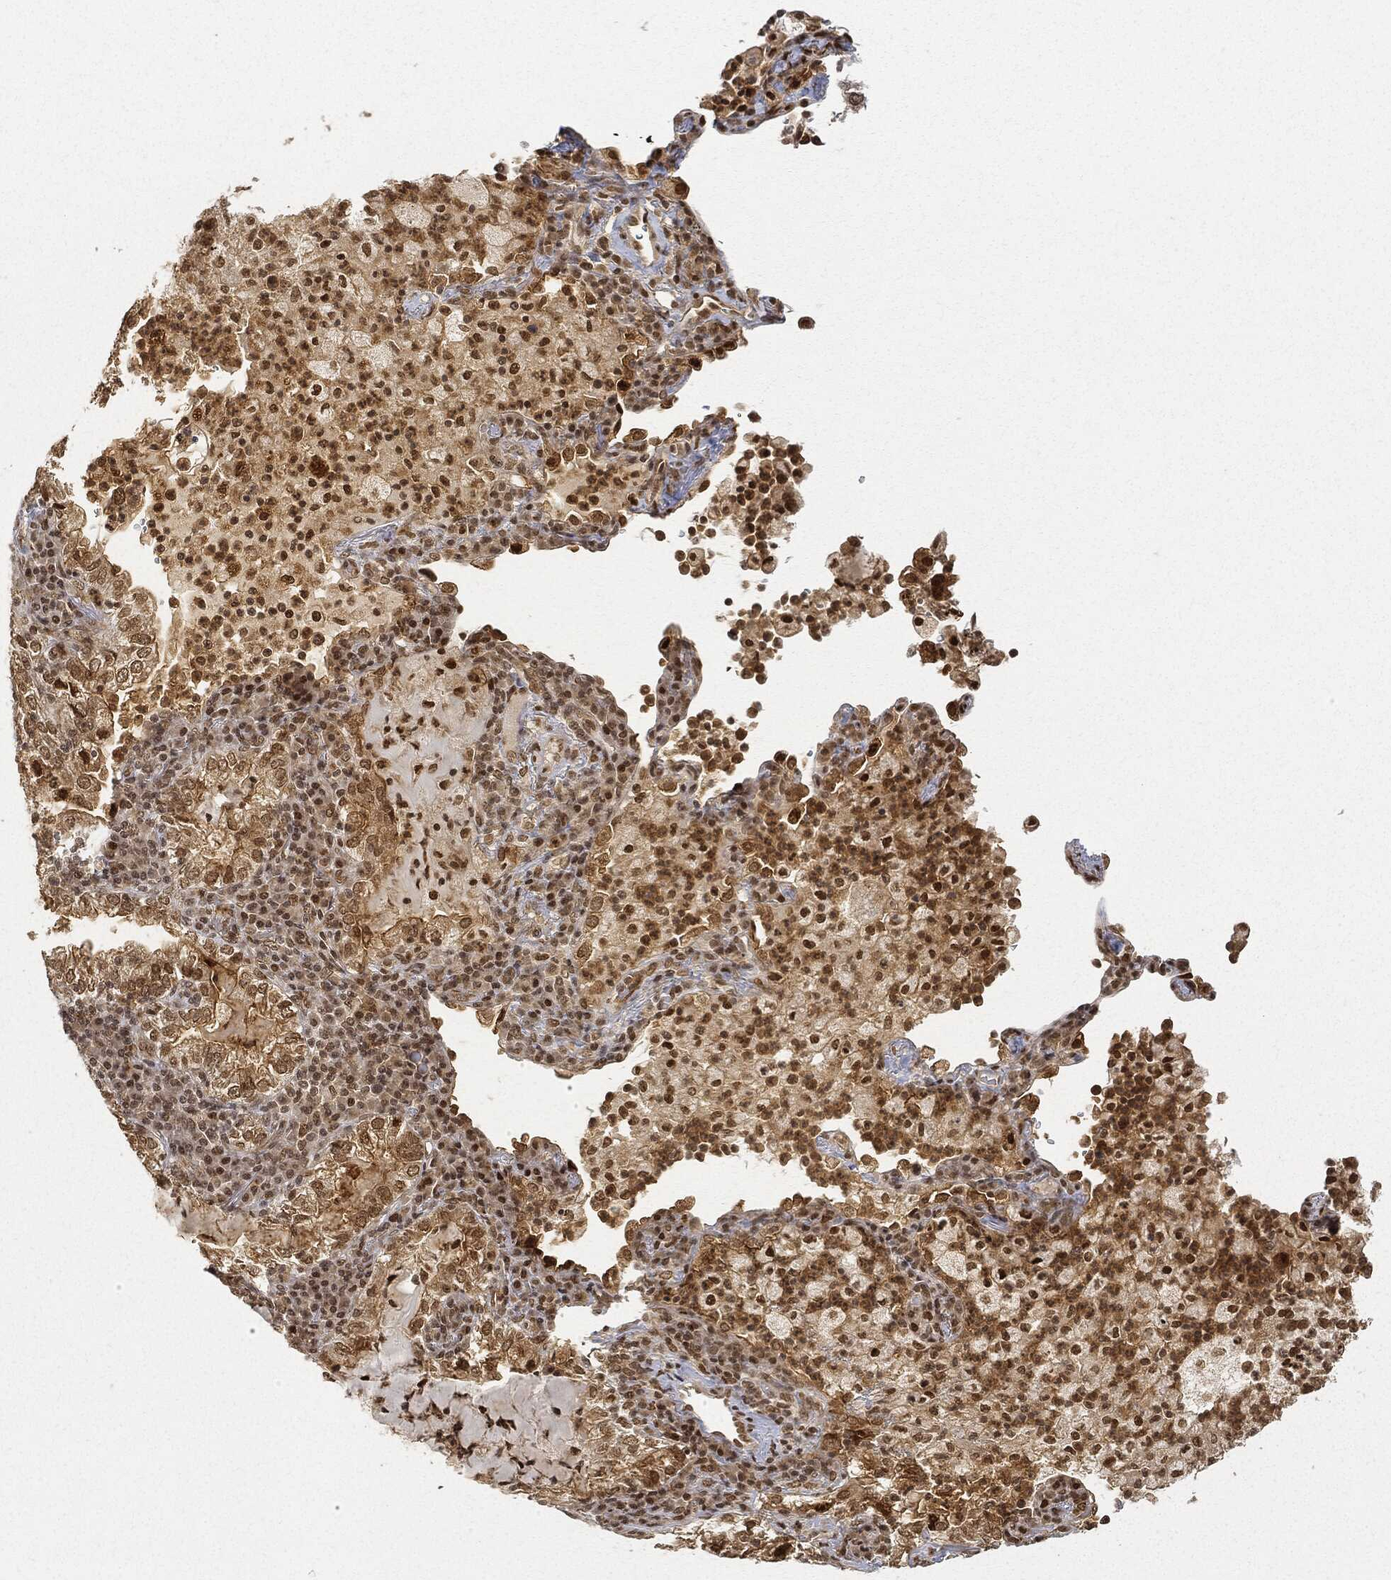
{"staining": {"intensity": "moderate", "quantity": "25%-75%", "location": "nuclear"}, "tissue": "lung cancer", "cell_type": "Tumor cells", "image_type": "cancer", "snomed": [{"axis": "morphology", "description": "Adenocarcinoma, NOS"}, {"axis": "topography", "description": "Lung"}], "caption": "Immunohistochemical staining of human lung cancer (adenocarcinoma) demonstrates medium levels of moderate nuclear protein expression in approximately 25%-75% of tumor cells.", "gene": "CIB1", "patient": {"sex": "female", "age": 73}}